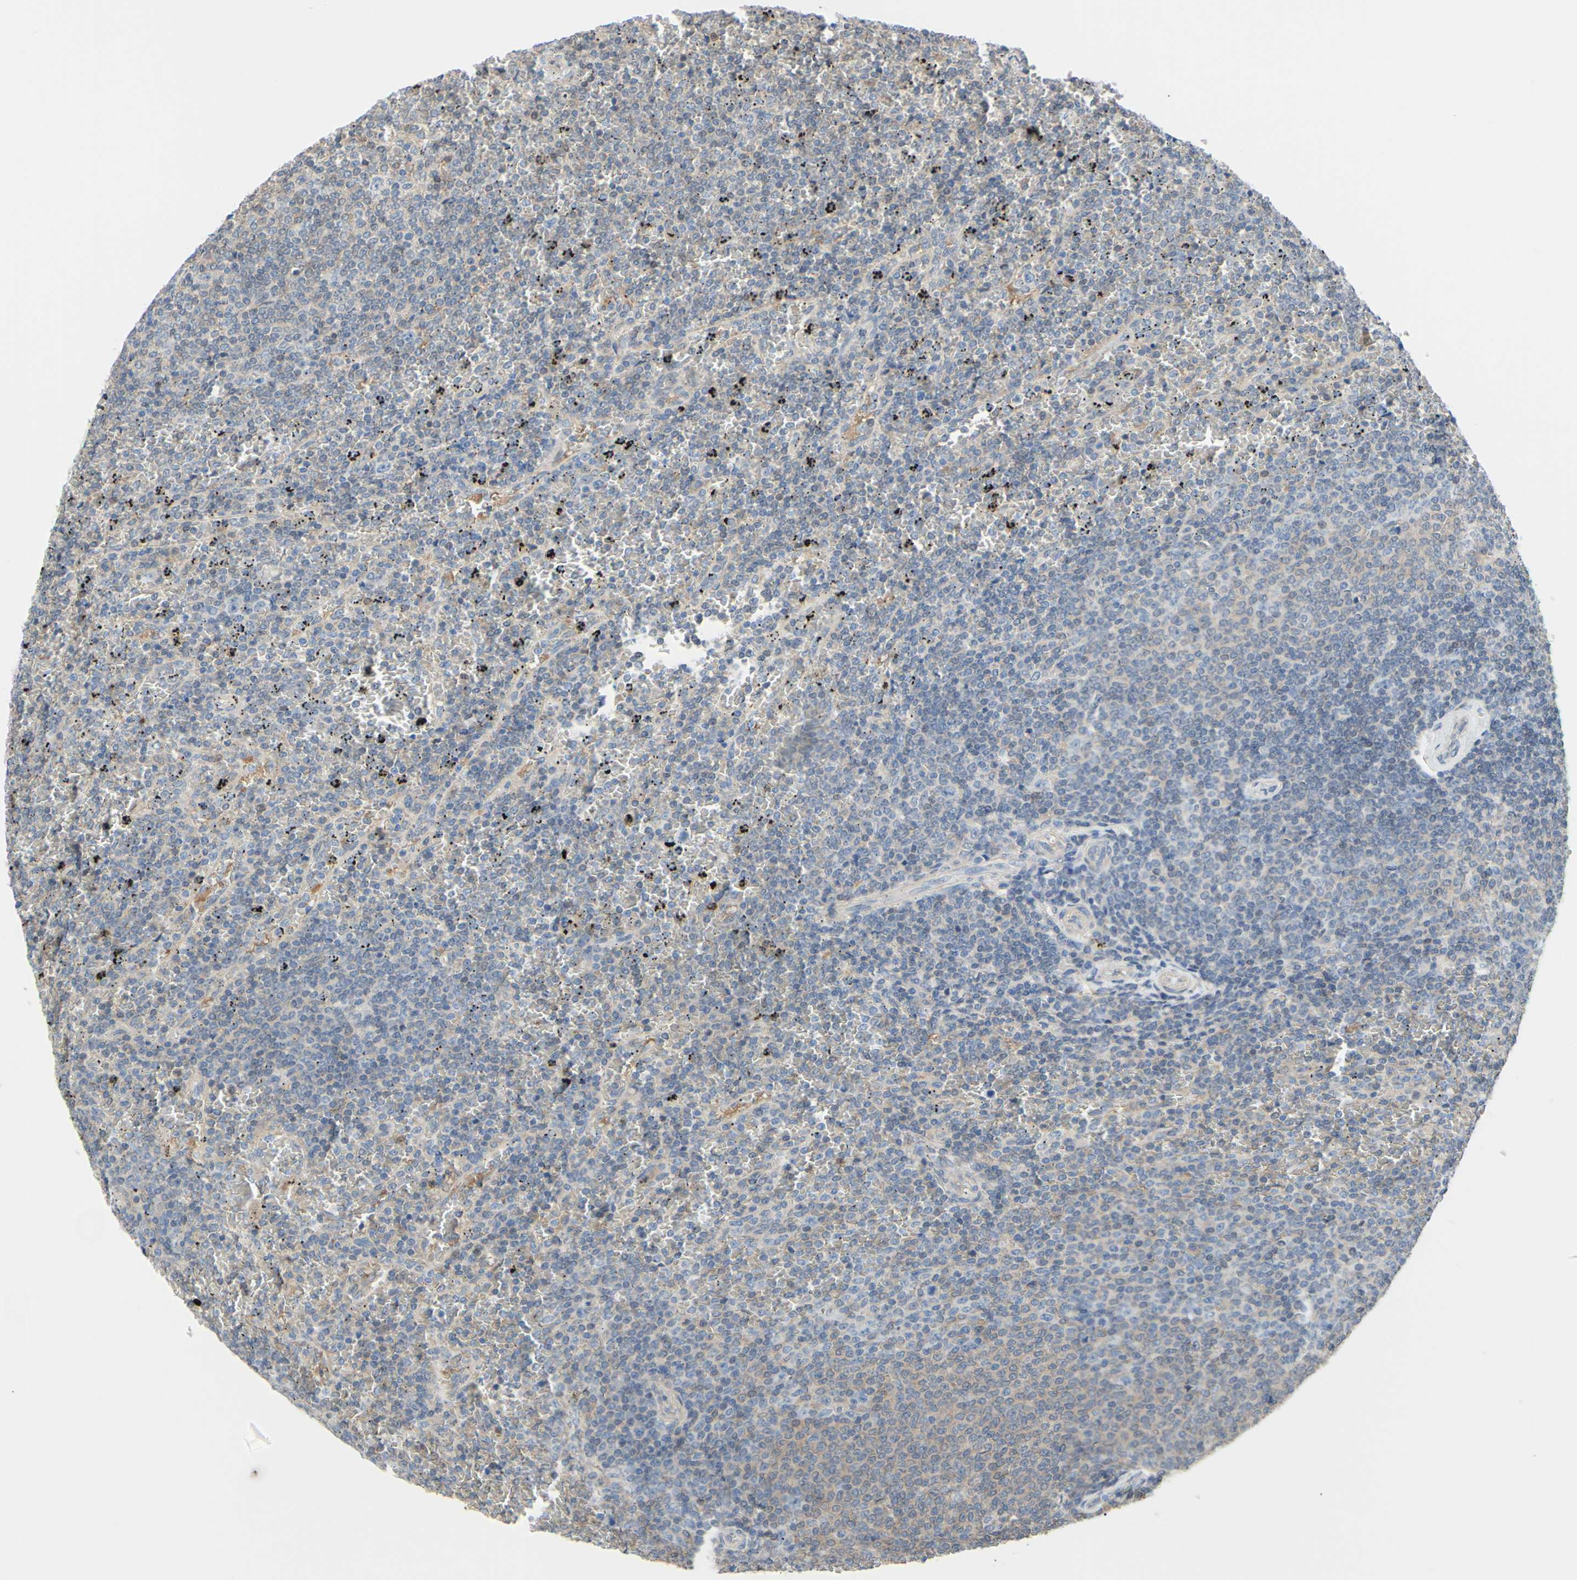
{"staining": {"intensity": "weak", "quantity": "<25%", "location": "cytoplasmic/membranous"}, "tissue": "lymphoma", "cell_type": "Tumor cells", "image_type": "cancer", "snomed": [{"axis": "morphology", "description": "Malignant lymphoma, non-Hodgkin's type, Low grade"}, {"axis": "topography", "description": "Spleen"}], "caption": "Lymphoma stained for a protein using immunohistochemistry (IHC) demonstrates no expression tumor cells.", "gene": "UPK3B", "patient": {"sex": "female", "age": 77}}